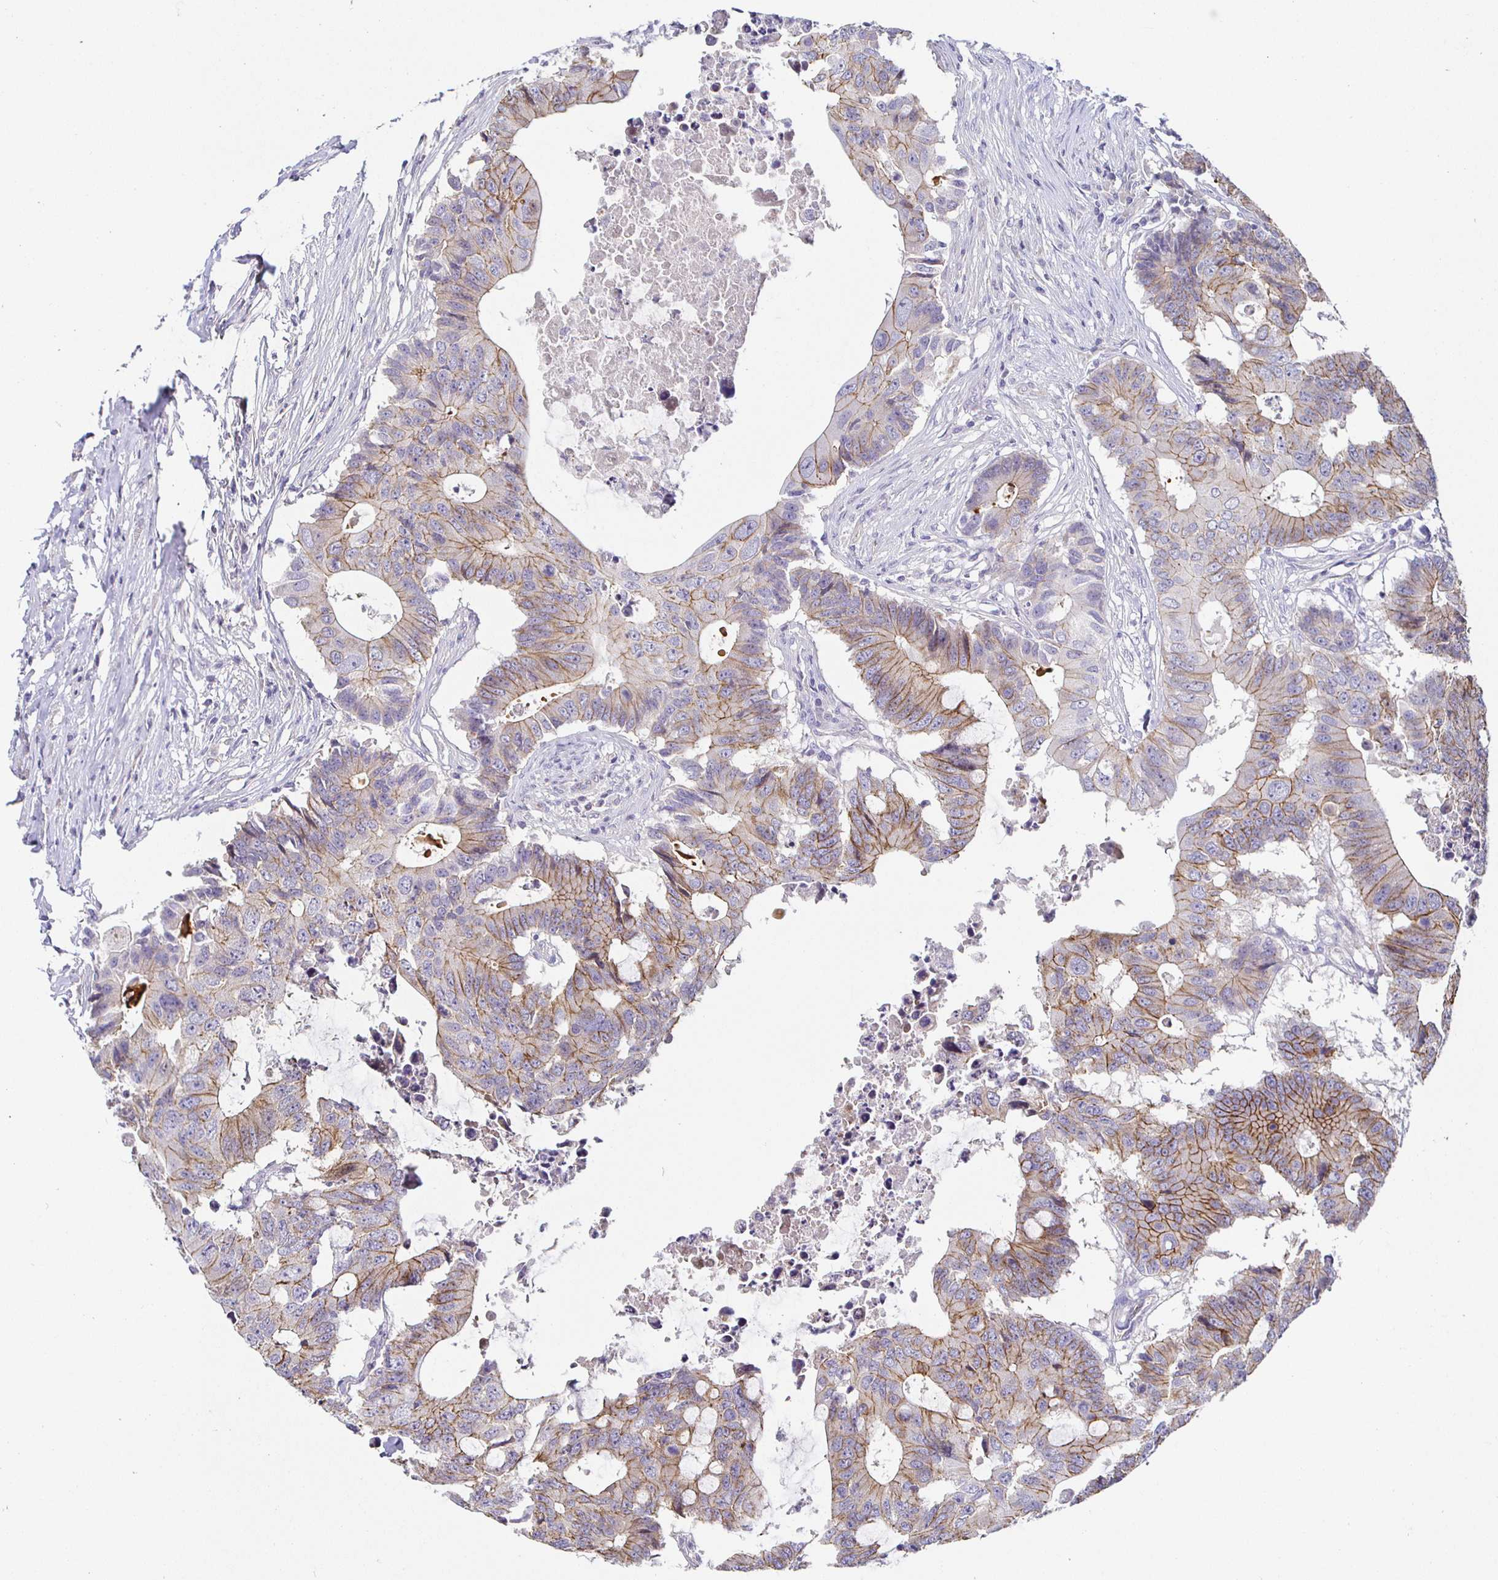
{"staining": {"intensity": "moderate", "quantity": "25%-75%", "location": "cytoplasmic/membranous"}, "tissue": "colorectal cancer", "cell_type": "Tumor cells", "image_type": "cancer", "snomed": [{"axis": "morphology", "description": "Adenocarcinoma, NOS"}, {"axis": "topography", "description": "Colon"}], "caption": "IHC histopathology image of adenocarcinoma (colorectal) stained for a protein (brown), which shows medium levels of moderate cytoplasmic/membranous positivity in approximately 25%-75% of tumor cells.", "gene": "PIWIL3", "patient": {"sex": "male", "age": 71}}